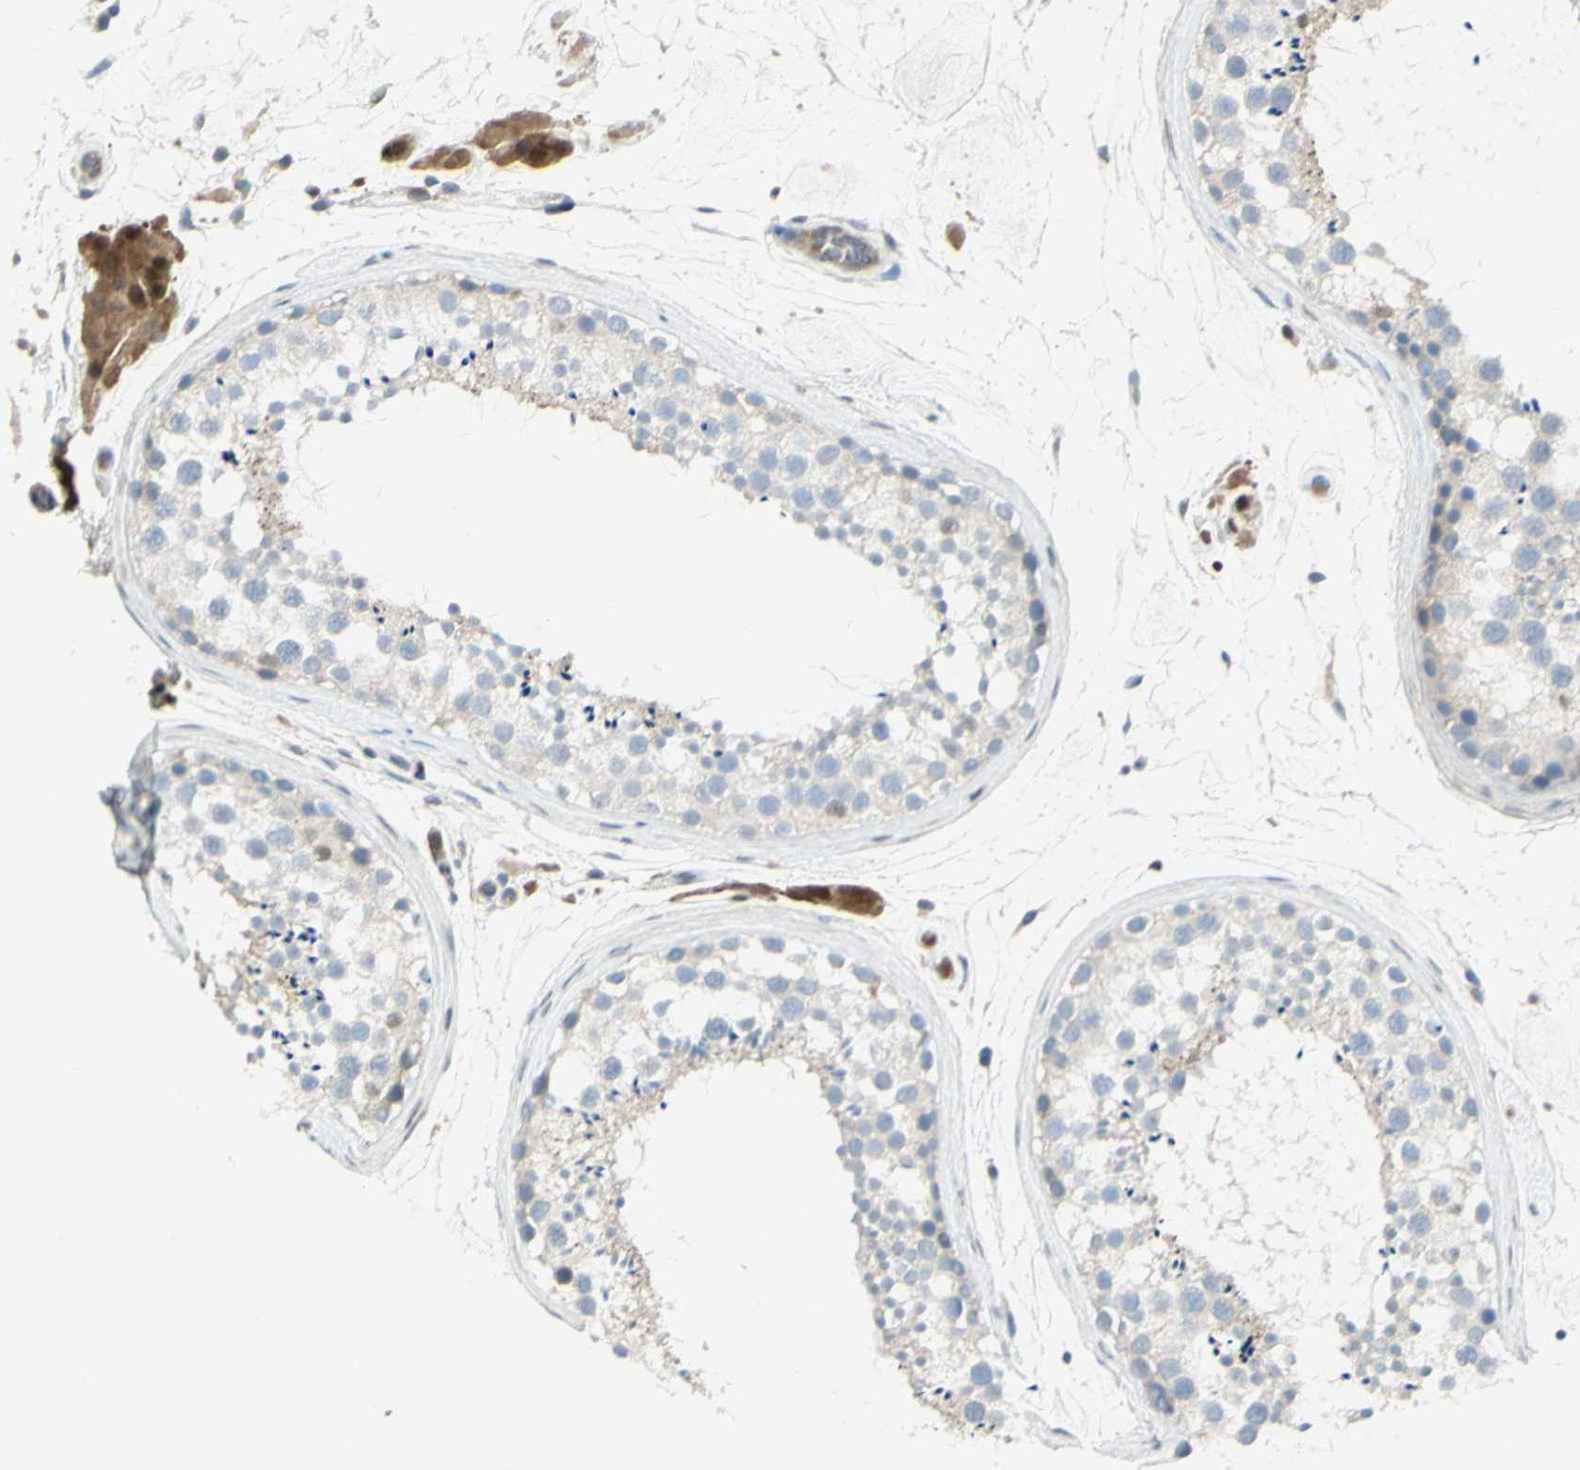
{"staining": {"intensity": "negative", "quantity": "none", "location": "none"}, "tissue": "testis", "cell_type": "Cells in seminiferous ducts", "image_type": "normal", "snomed": [{"axis": "morphology", "description": "Normal tissue, NOS"}, {"axis": "topography", "description": "Testis"}], "caption": "This is an IHC histopathology image of unremarkable testis. There is no positivity in cells in seminiferous ducts.", "gene": "C1orf159", "patient": {"sex": "male", "age": 46}}